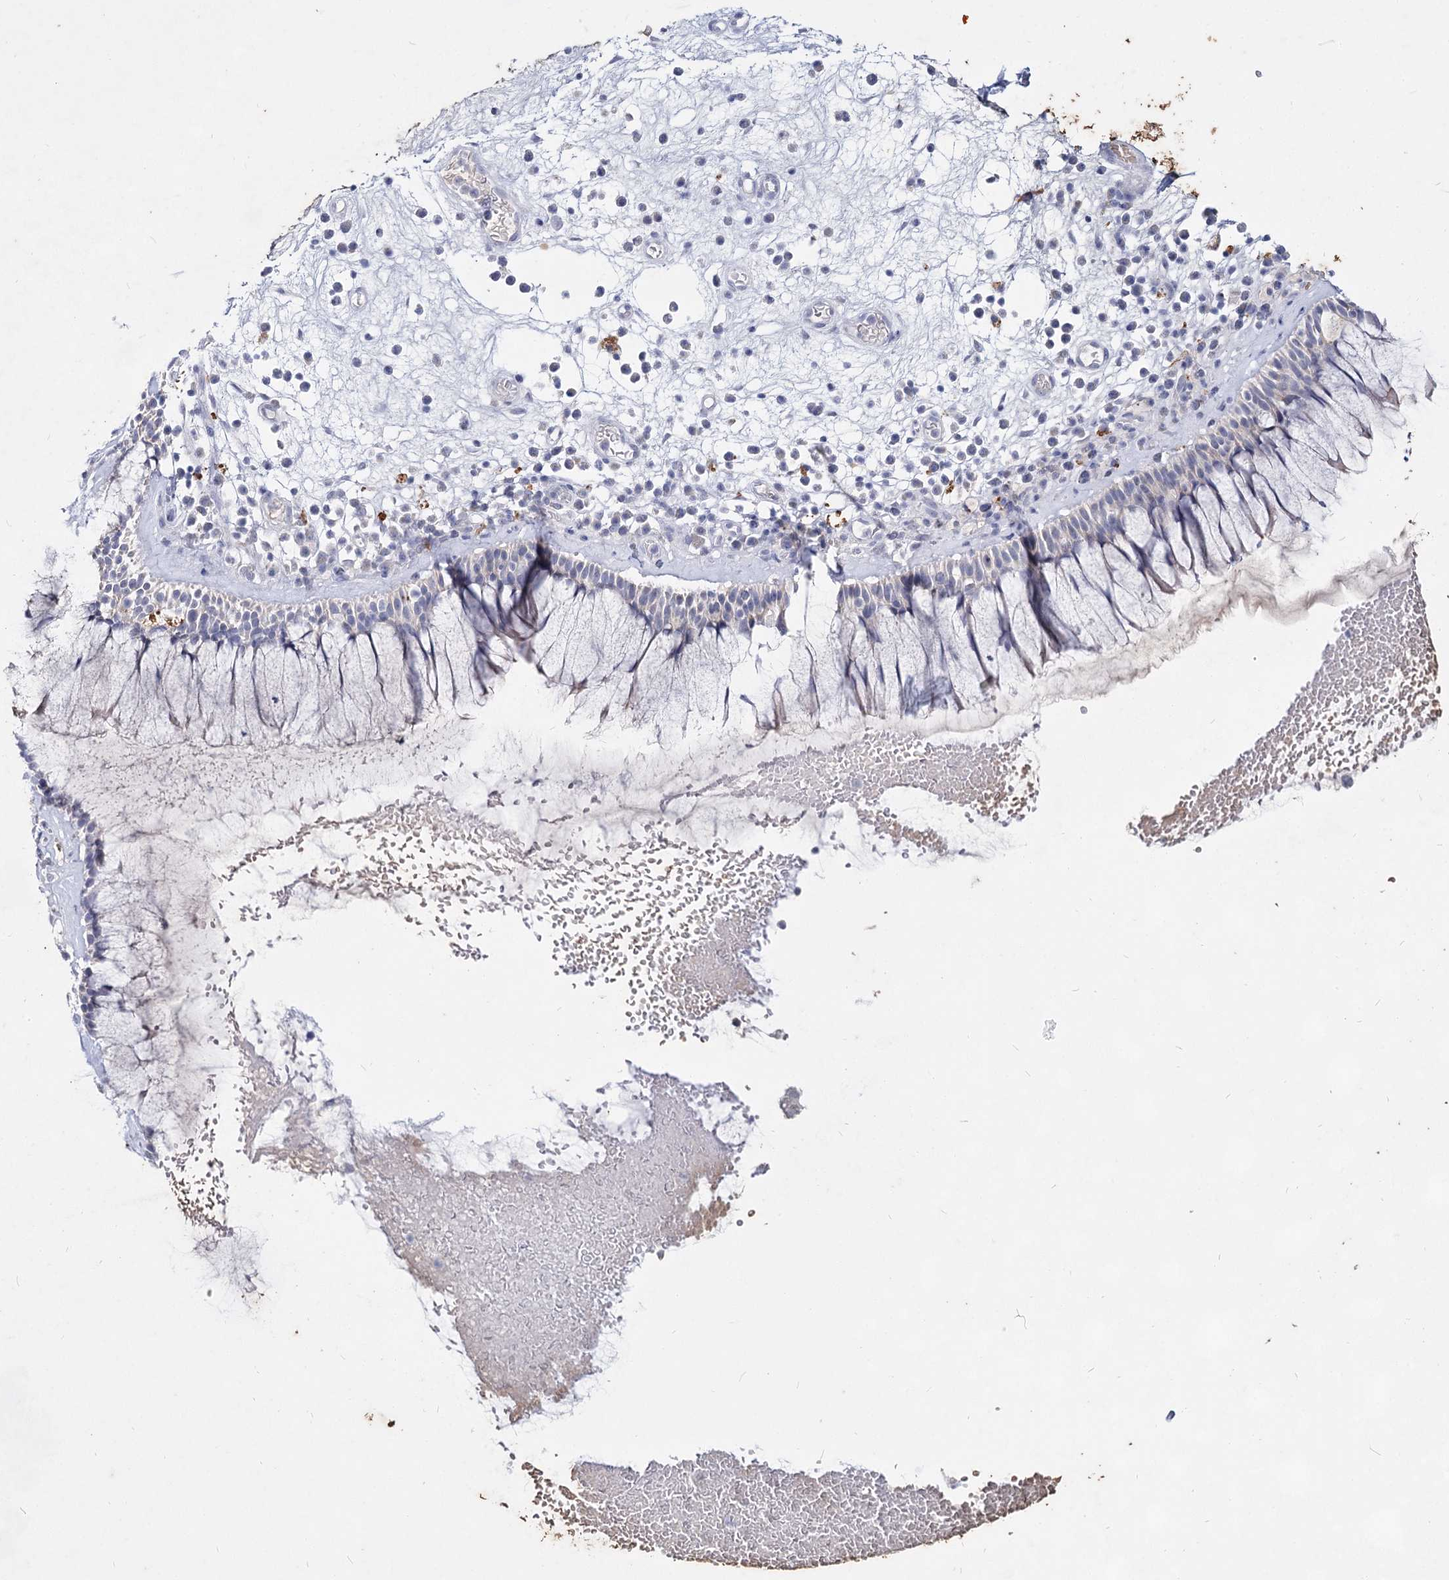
{"staining": {"intensity": "negative", "quantity": "none", "location": "none"}, "tissue": "nasopharynx", "cell_type": "Respiratory epithelial cells", "image_type": "normal", "snomed": [{"axis": "morphology", "description": "Normal tissue, NOS"}, {"axis": "morphology", "description": "Inflammation, NOS"}, {"axis": "topography", "description": "Nasopharynx"}], "caption": "Respiratory epithelial cells show no significant protein positivity in normal nasopharynx. (DAB IHC visualized using brightfield microscopy, high magnification).", "gene": "CCDC73", "patient": {"sex": "male", "age": 70}}